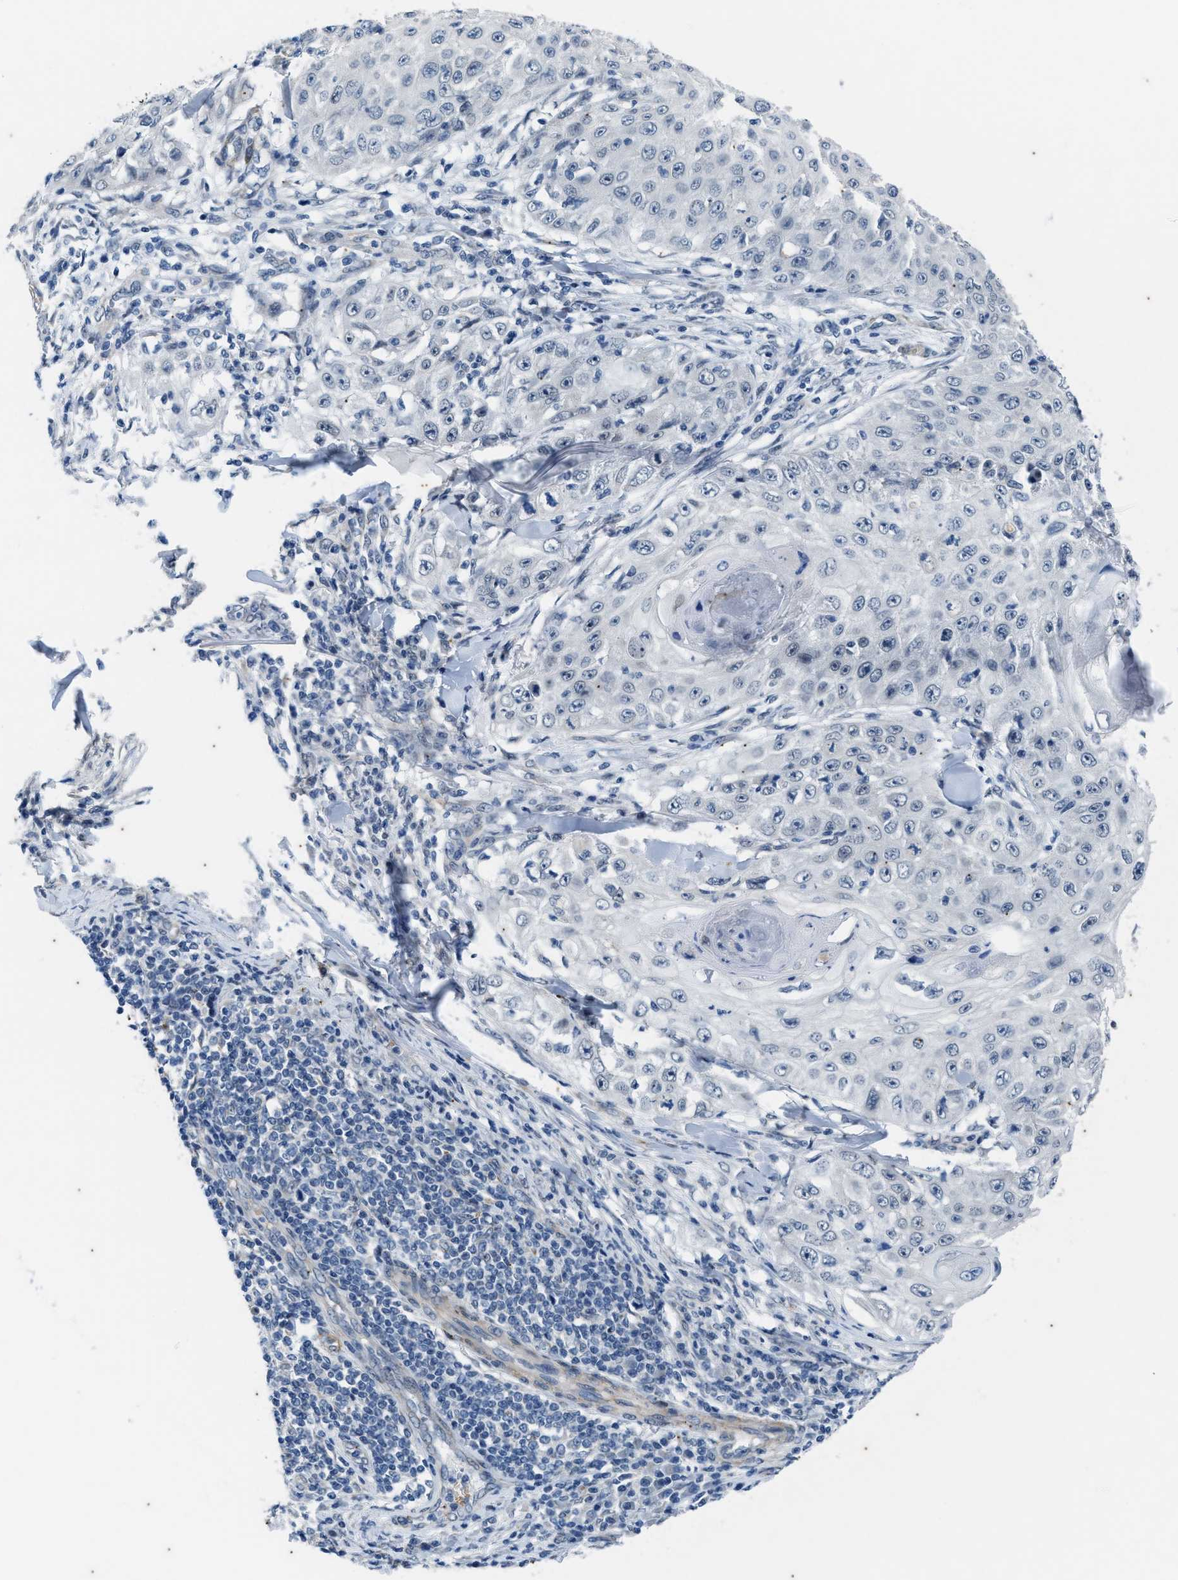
{"staining": {"intensity": "negative", "quantity": "none", "location": "none"}, "tissue": "skin cancer", "cell_type": "Tumor cells", "image_type": "cancer", "snomed": [{"axis": "morphology", "description": "Squamous cell carcinoma, NOS"}, {"axis": "topography", "description": "Skin"}], "caption": "A photomicrograph of human skin cancer (squamous cell carcinoma) is negative for staining in tumor cells. (Stains: DAB (3,3'-diaminobenzidine) IHC with hematoxylin counter stain, Microscopy: brightfield microscopy at high magnification).", "gene": "KIF24", "patient": {"sex": "male", "age": 86}}